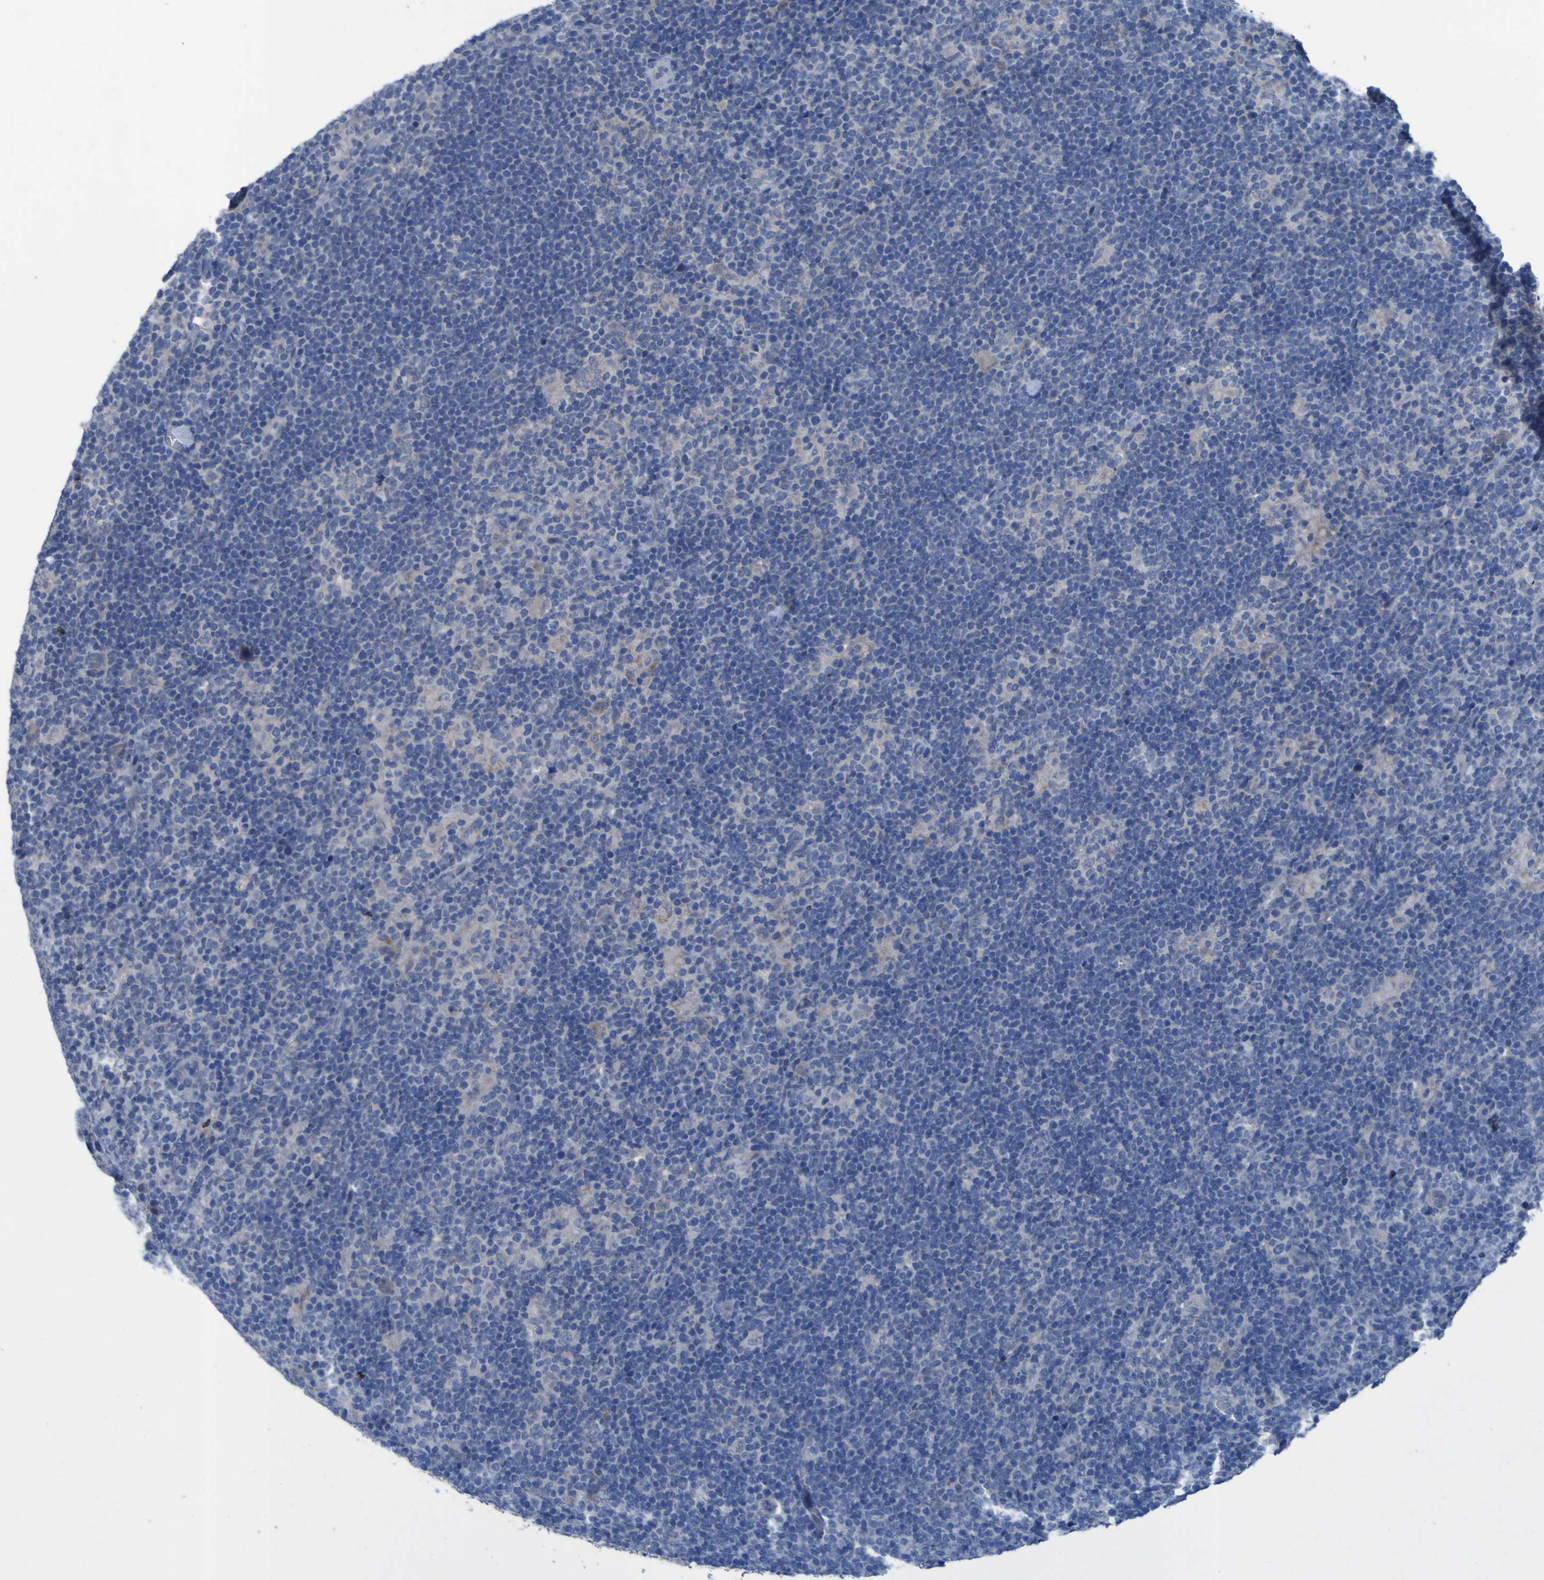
{"staining": {"intensity": "negative", "quantity": "none", "location": "none"}, "tissue": "lymphoma", "cell_type": "Tumor cells", "image_type": "cancer", "snomed": [{"axis": "morphology", "description": "Hodgkin's disease, NOS"}, {"axis": "topography", "description": "Lymph node"}], "caption": "IHC of human Hodgkin's disease reveals no positivity in tumor cells. (DAB immunohistochemistry (IHC), high magnification).", "gene": "SGK2", "patient": {"sex": "female", "age": 57}}